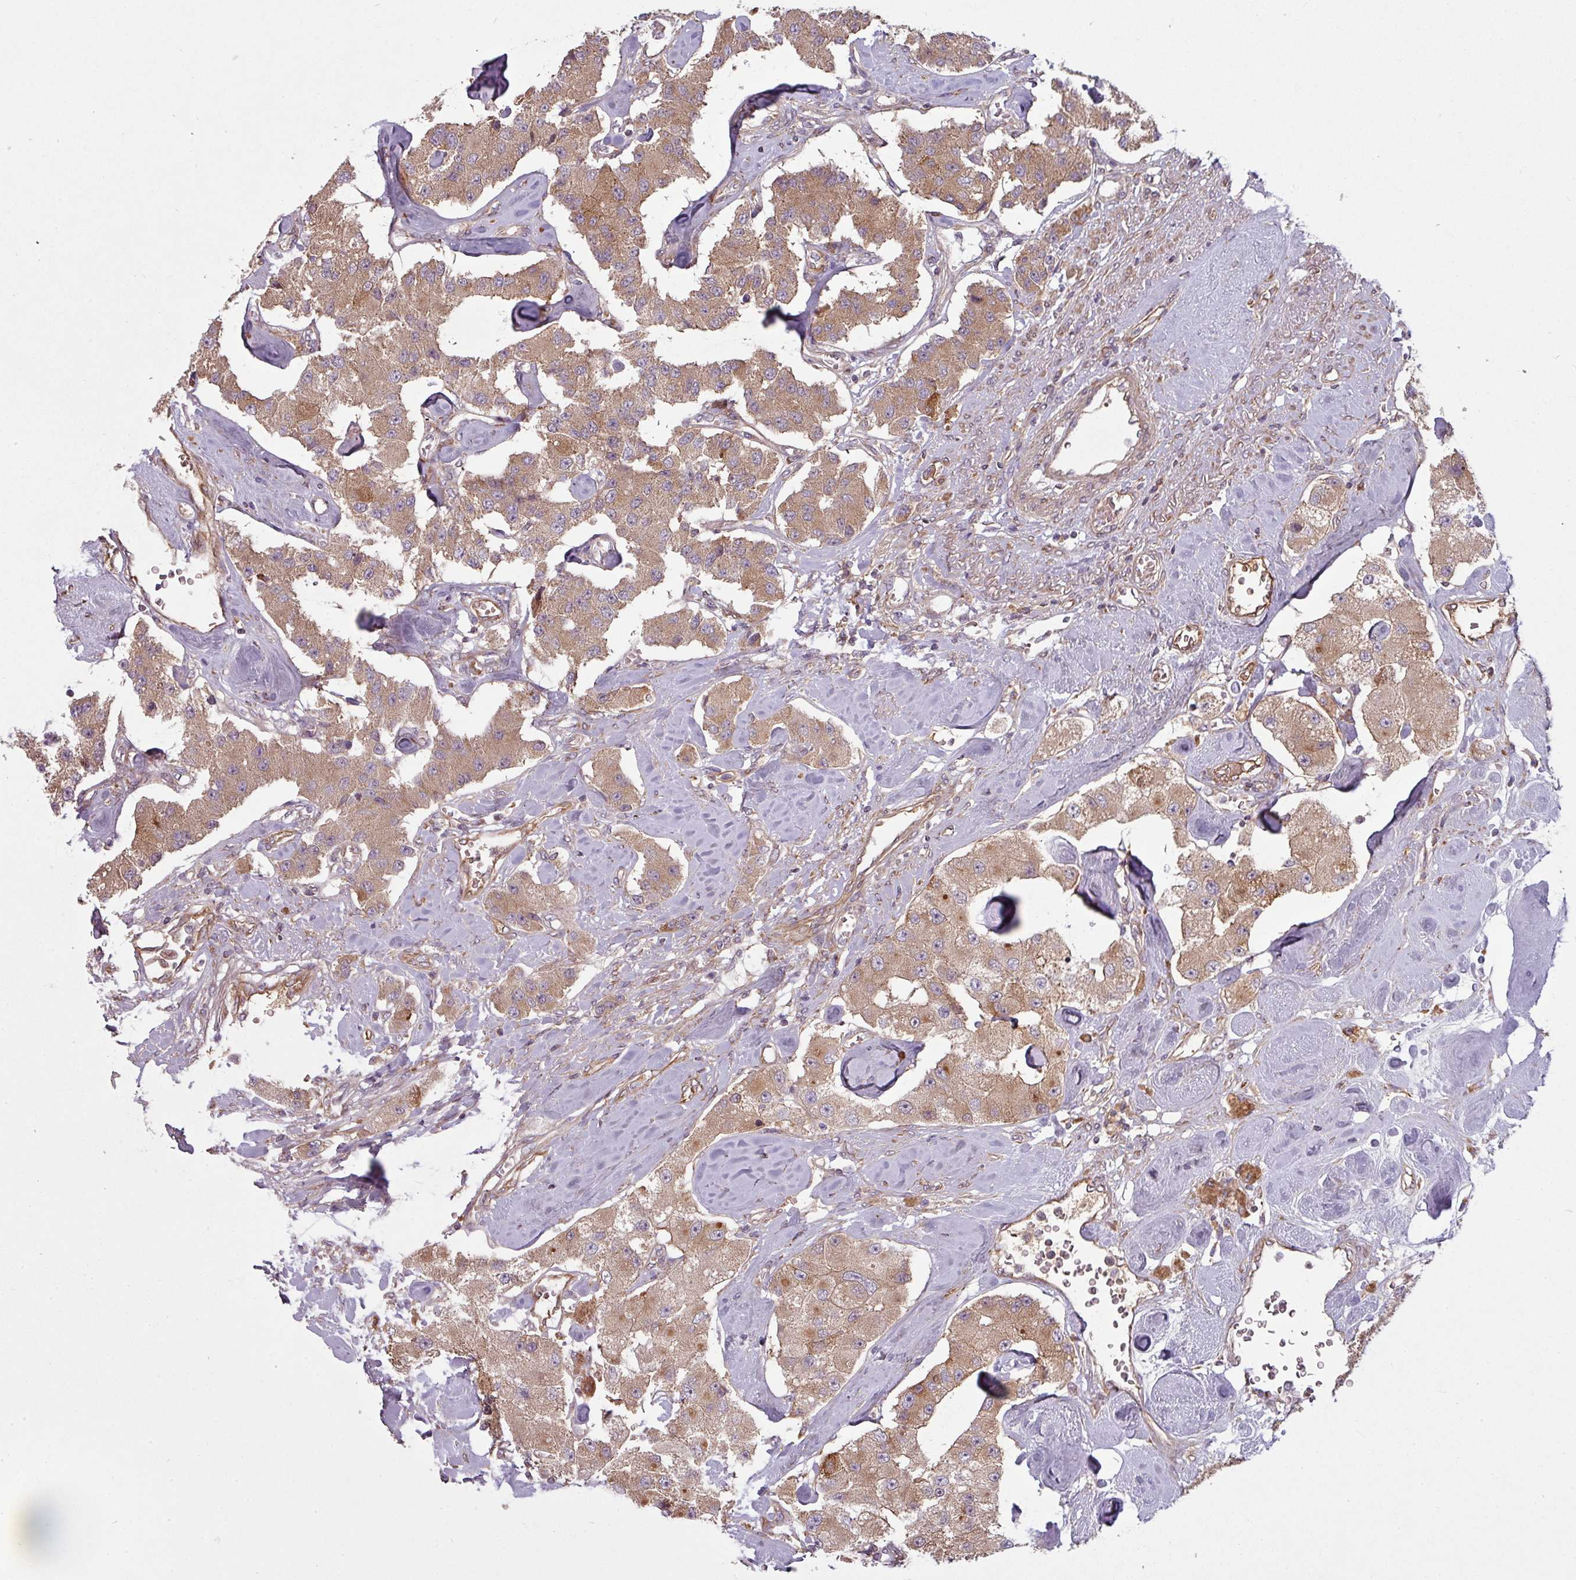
{"staining": {"intensity": "moderate", "quantity": ">75%", "location": "cytoplasmic/membranous"}, "tissue": "carcinoid", "cell_type": "Tumor cells", "image_type": "cancer", "snomed": [{"axis": "morphology", "description": "Carcinoid, malignant, NOS"}, {"axis": "topography", "description": "Pancreas"}], "caption": "Brown immunohistochemical staining in human carcinoid exhibits moderate cytoplasmic/membranous staining in about >75% of tumor cells.", "gene": "SNRNP25", "patient": {"sex": "male", "age": 41}}